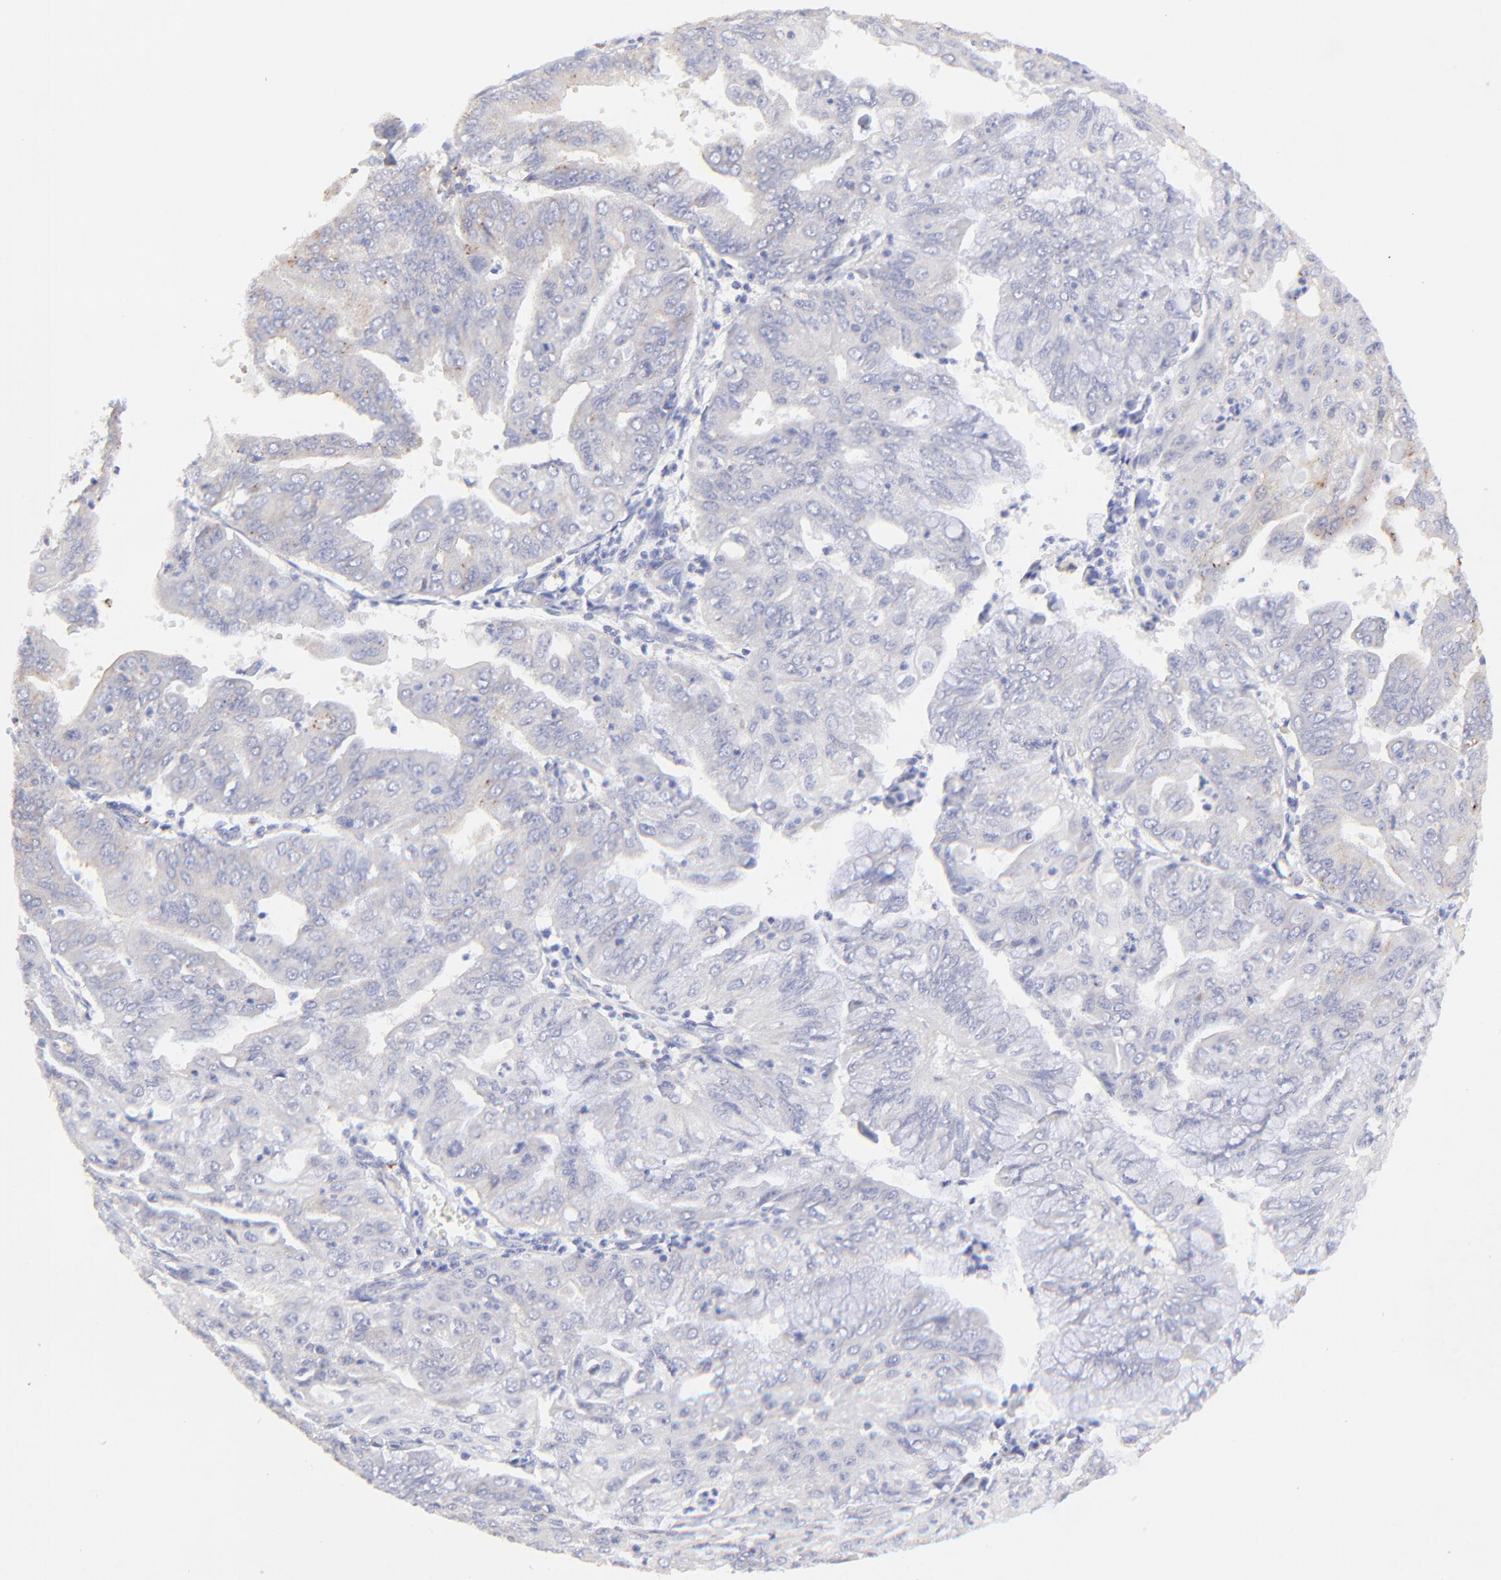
{"staining": {"intensity": "weak", "quantity": "<25%", "location": "cytoplasmic/membranous"}, "tissue": "endometrial cancer", "cell_type": "Tumor cells", "image_type": "cancer", "snomed": [{"axis": "morphology", "description": "Adenocarcinoma, NOS"}, {"axis": "topography", "description": "Endometrium"}], "caption": "IHC photomicrograph of adenocarcinoma (endometrial) stained for a protein (brown), which reveals no expression in tumor cells.", "gene": "LHFPL1", "patient": {"sex": "female", "age": 79}}